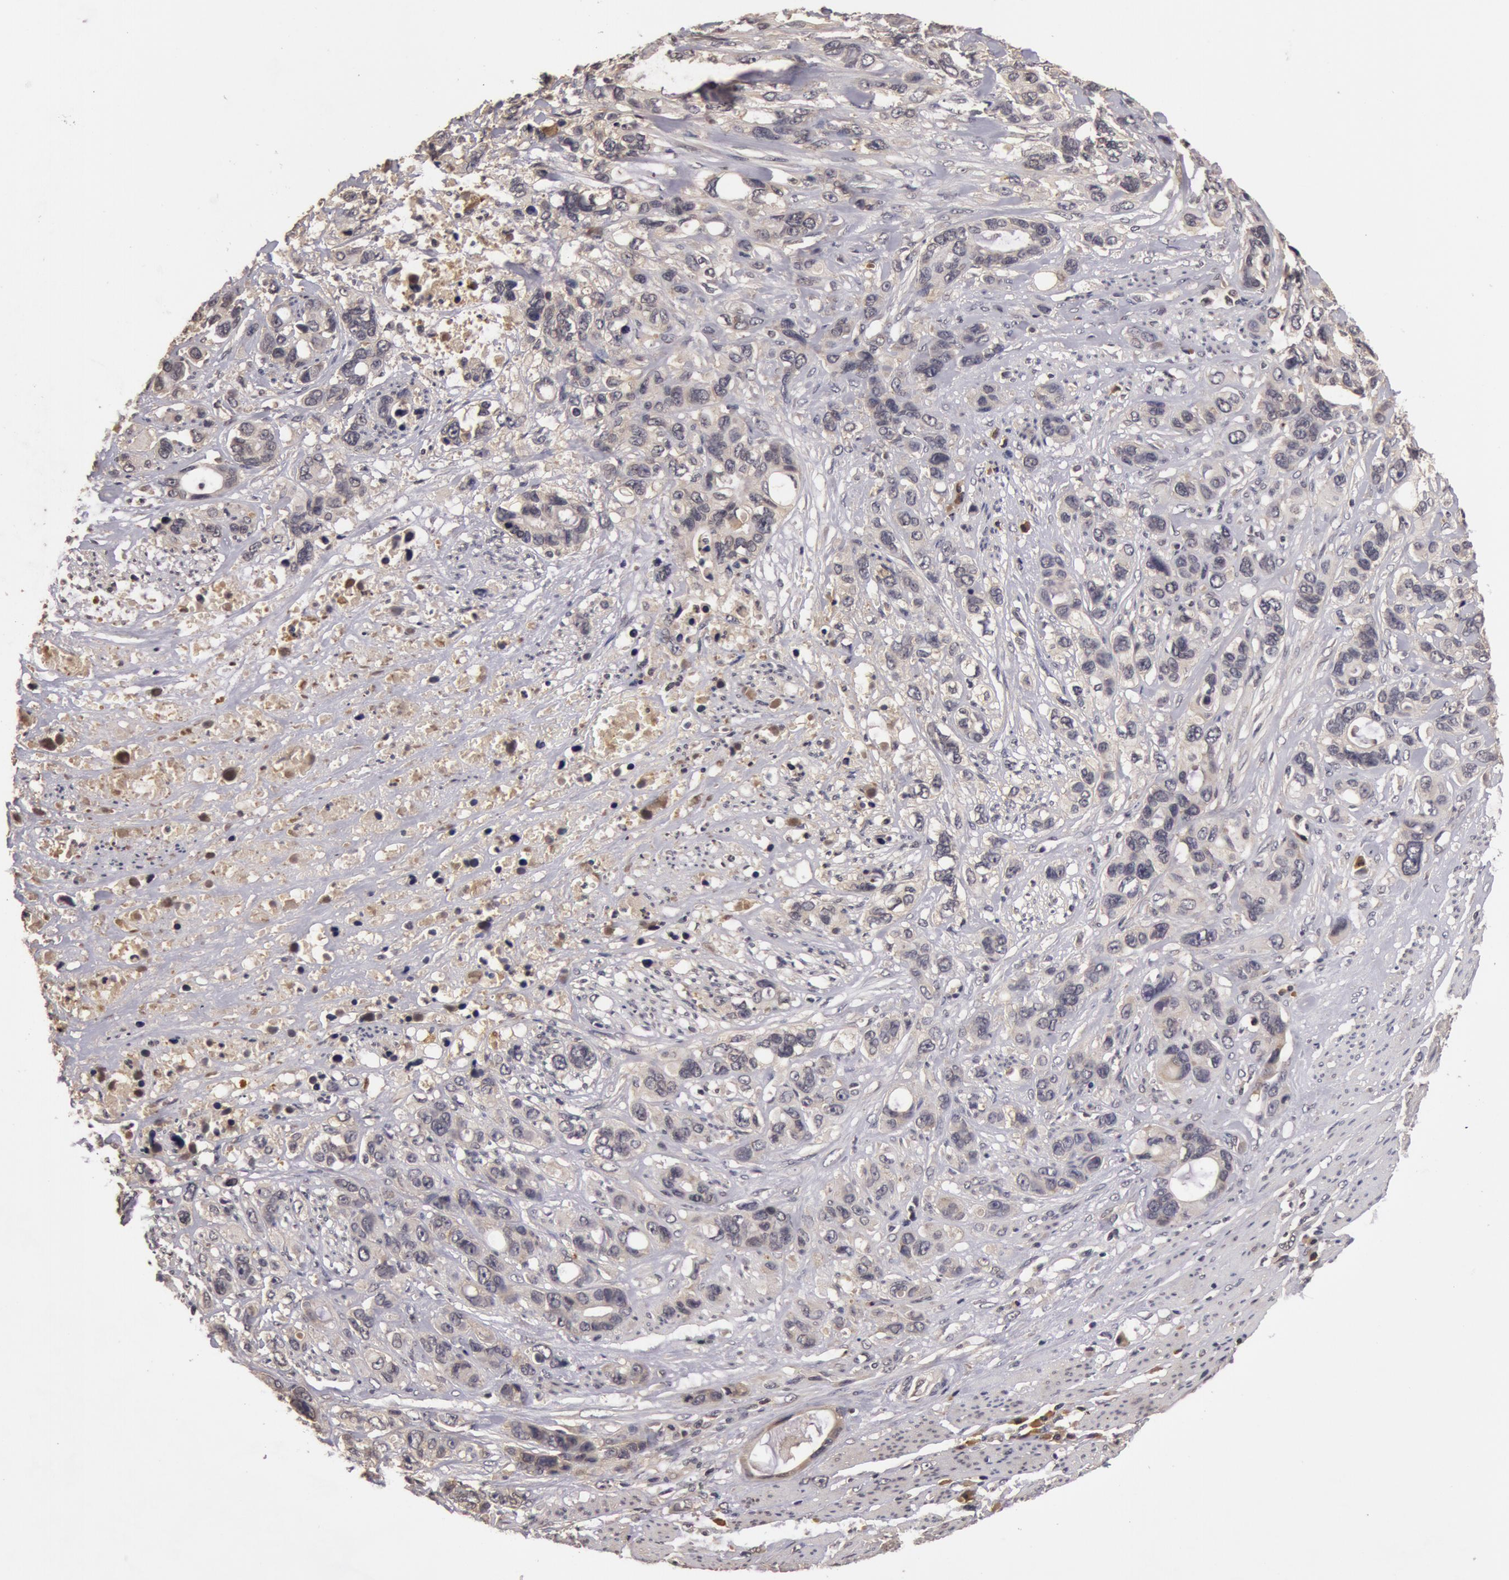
{"staining": {"intensity": "weak", "quantity": ">75%", "location": "cytoplasmic/membranous"}, "tissue": "stomach cancer", "cell_type": "Tumor cells", "image_type": "cancer", "snomed": [{"axis": "morphology", "description": "Adenocarcinoma, NOS"}, {"axis": "topography", "description": "Stomach, upper"}], "caption": "Immunohistochemical staining of stomach cancer (adenocarcinoma) shows low levels of weak cytoplasmic/membranous protein expression in approximately >75% of tumor cells. The protein of interest is shown in brown color, while the nuclei are stained blue.", "gene": "BCHE", "patient": {"sex": "male", "age": 47}}